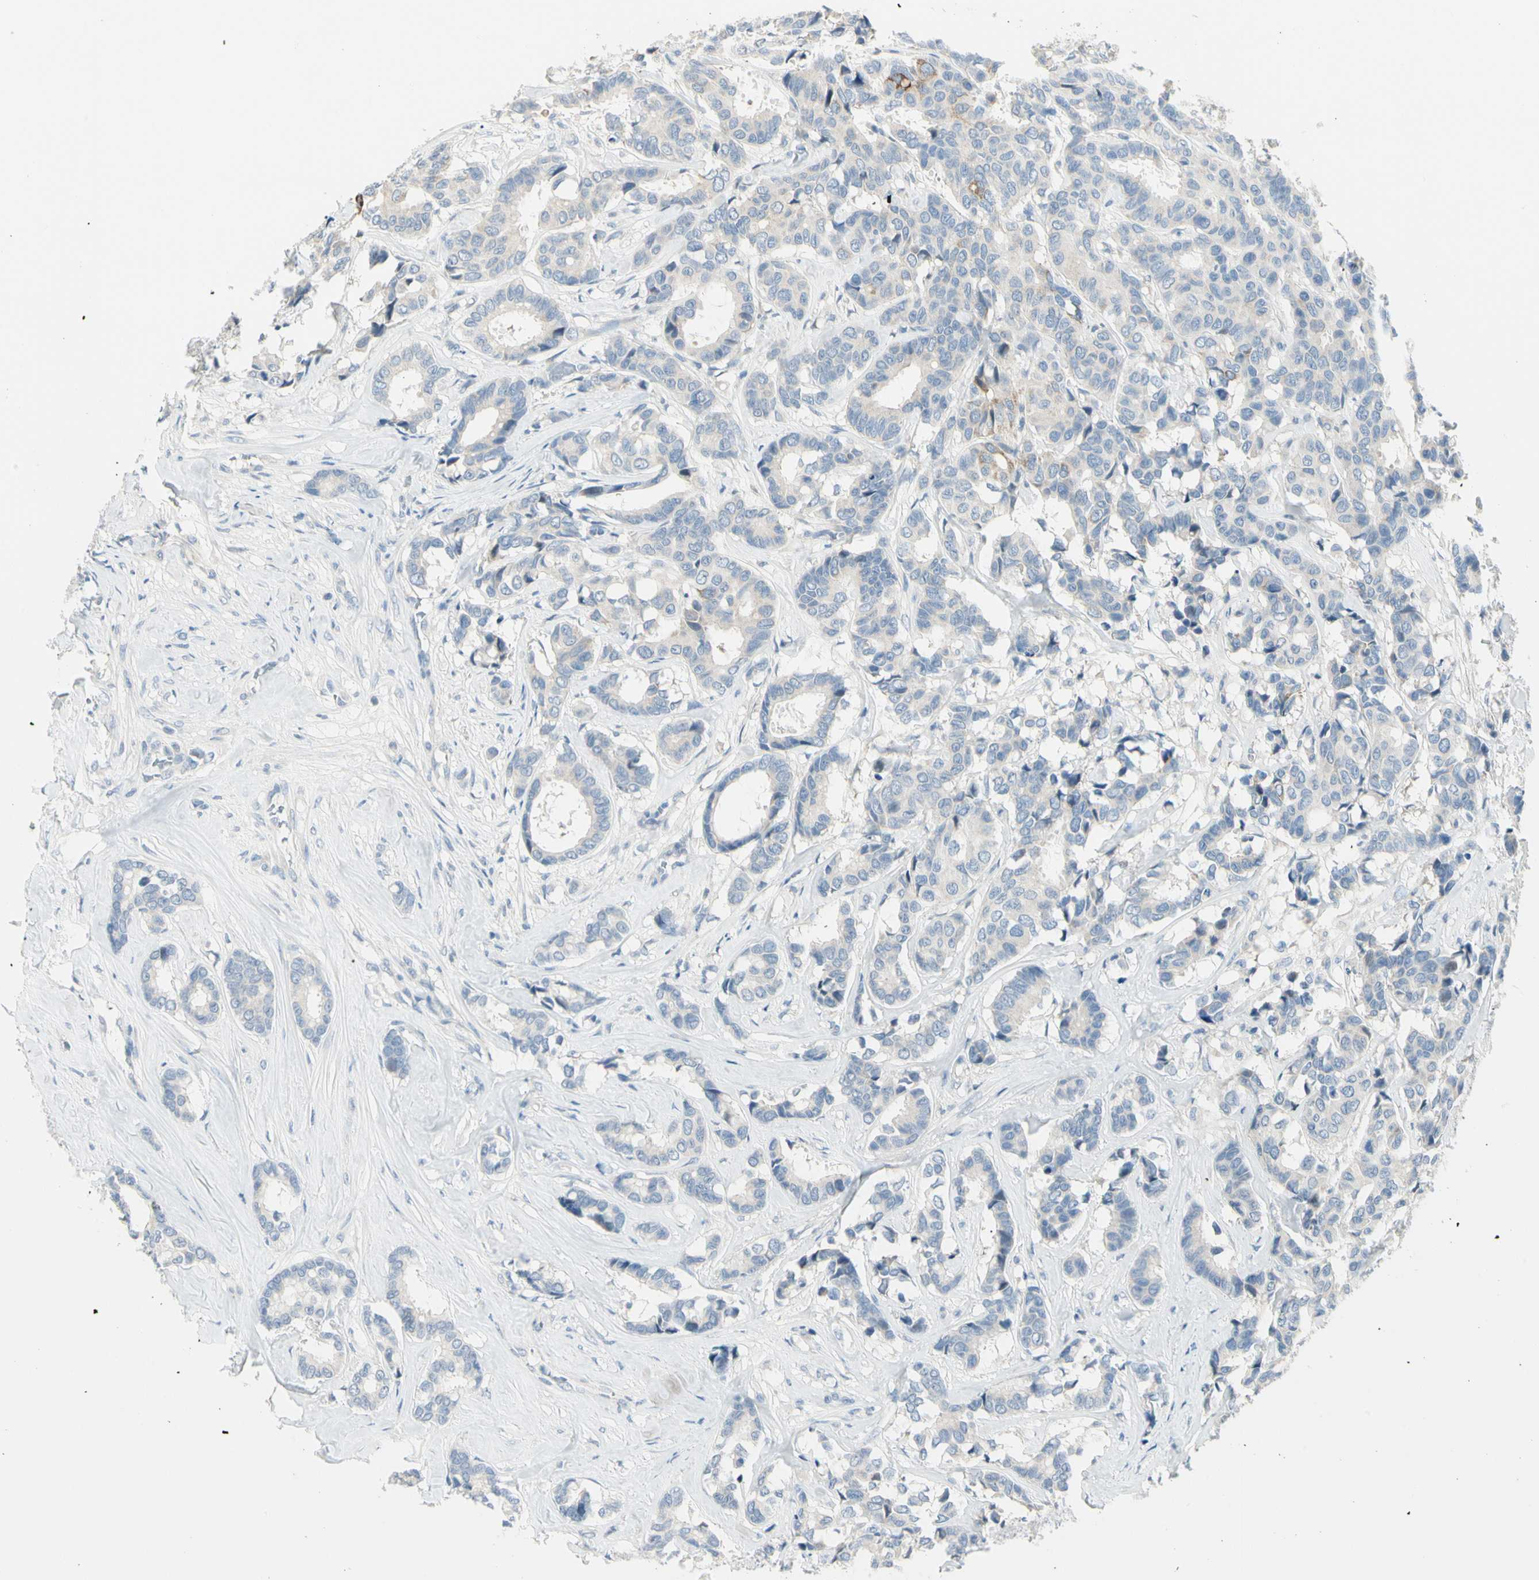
{"staining": {"intensity": "negative", "quantity": "none", "location": "none"}, "tissue": "breast cancer", "cell_type": "Tumor cells", "image_type": "cancer", "snomed": [{"axis": "morphology", "description": "Duct carcinoma"}, {"axis": "topography", "description": "Breast"}], "caption": "This photomicrograph is of breast invasive ductal carcinoma stained with IHC to label a protein in brown with the nuclei are counter-stained blue. There is no expression in tumor cells.", "gene": "SLC6A15", "patient": {"sex": "female", "age": 87}}